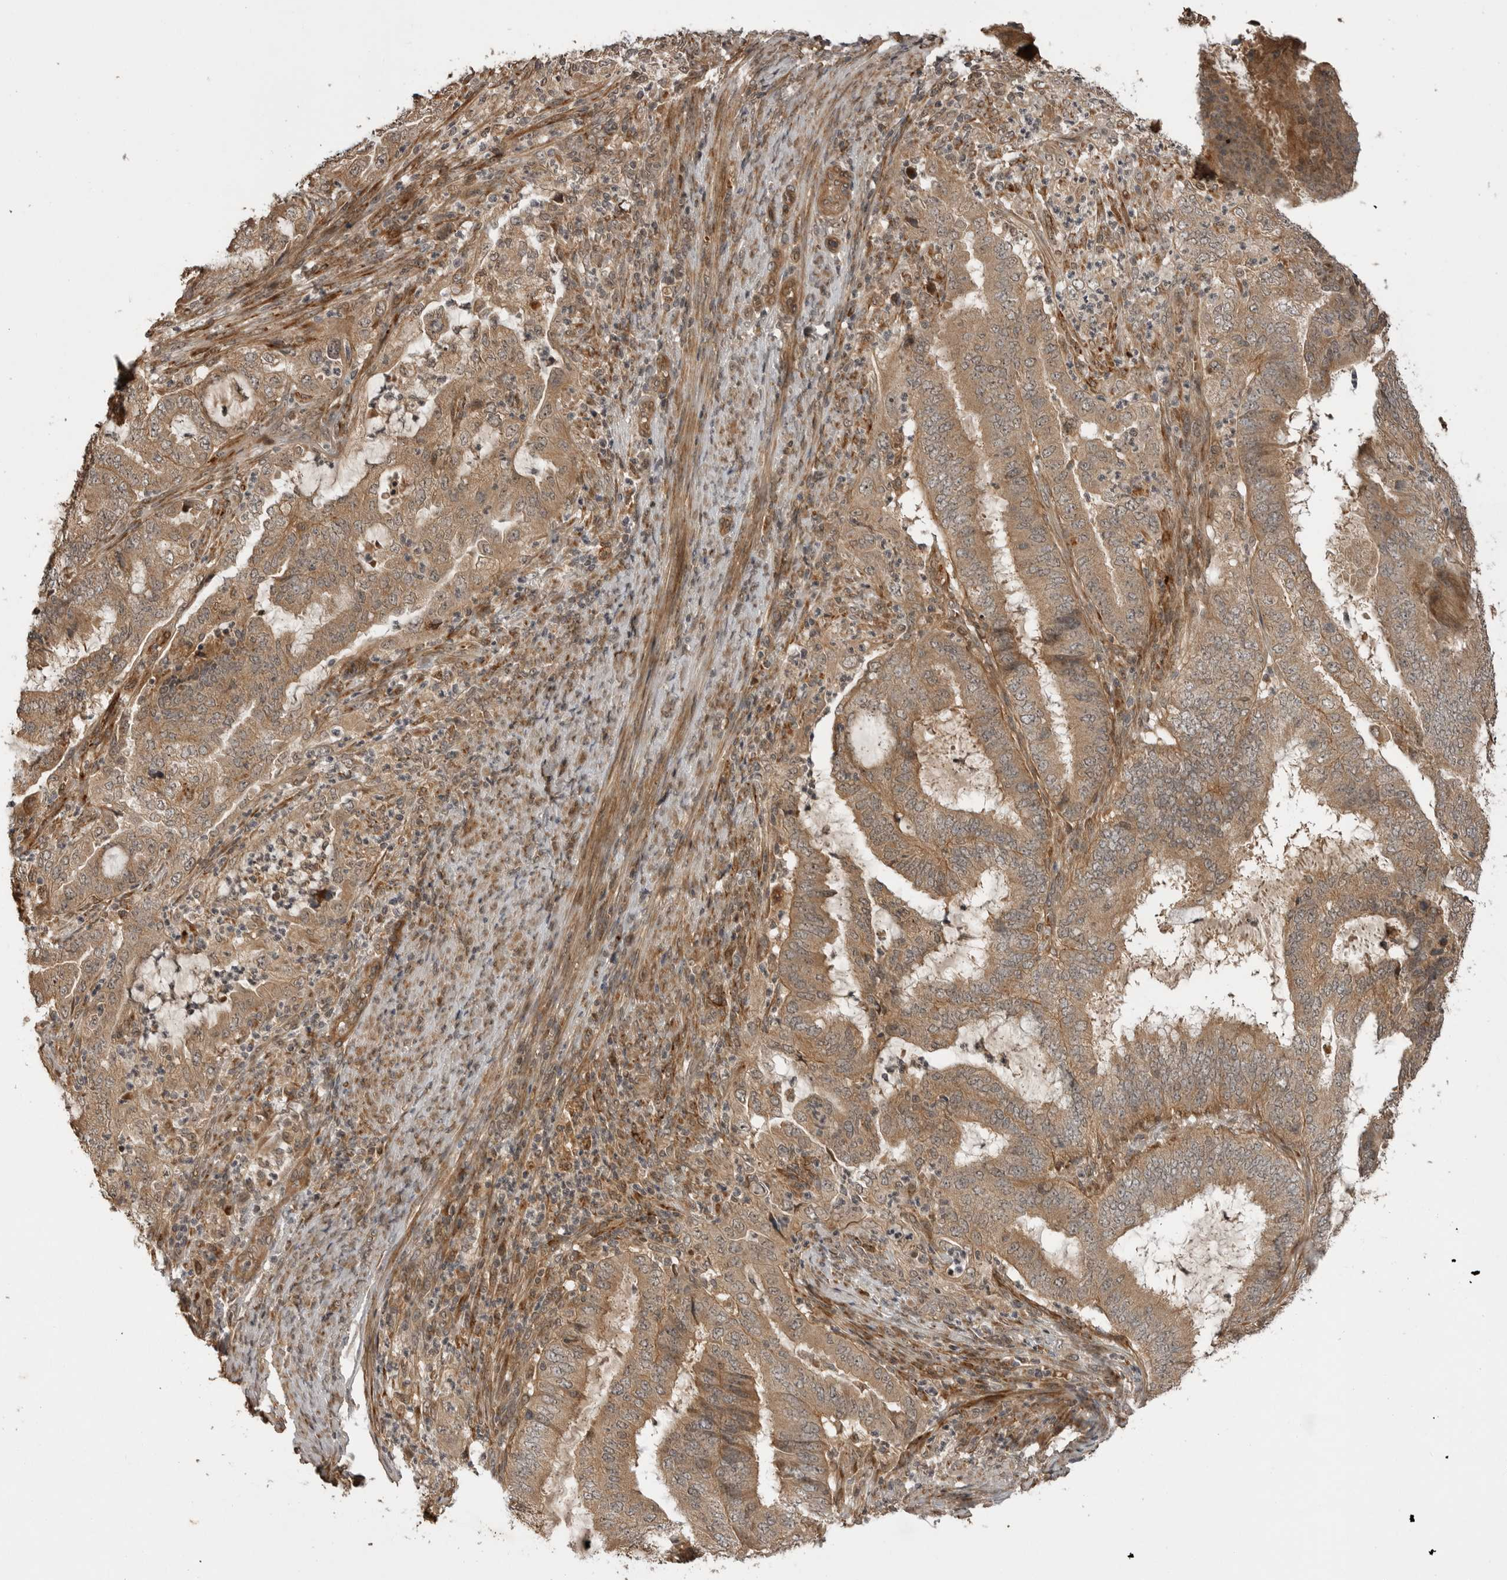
{"staining": {"intensity": "moderate", "quantity": ">75%", "location": "cytoplasmic/membranous"}, "tissue": "endometrial cancer", "cell_type": "Tumor cells", "image_type": "cancer", "snomed": [{"axis": "morphology", "description": "Adenocarcinoma, NOS"}, {"axis": "topography", "description": "Endometrium"}], "caption": "Immunohistochemical staining of endometrial cancer (adenocarcinoma) reveals moderate cytoplasmic/membranous protein expression in about >75% of tumor cells. (IHC, brightfield microscopy, high magnification).", "gene": "AKAP7", "patient": {"sex": "female", "age": 51}}